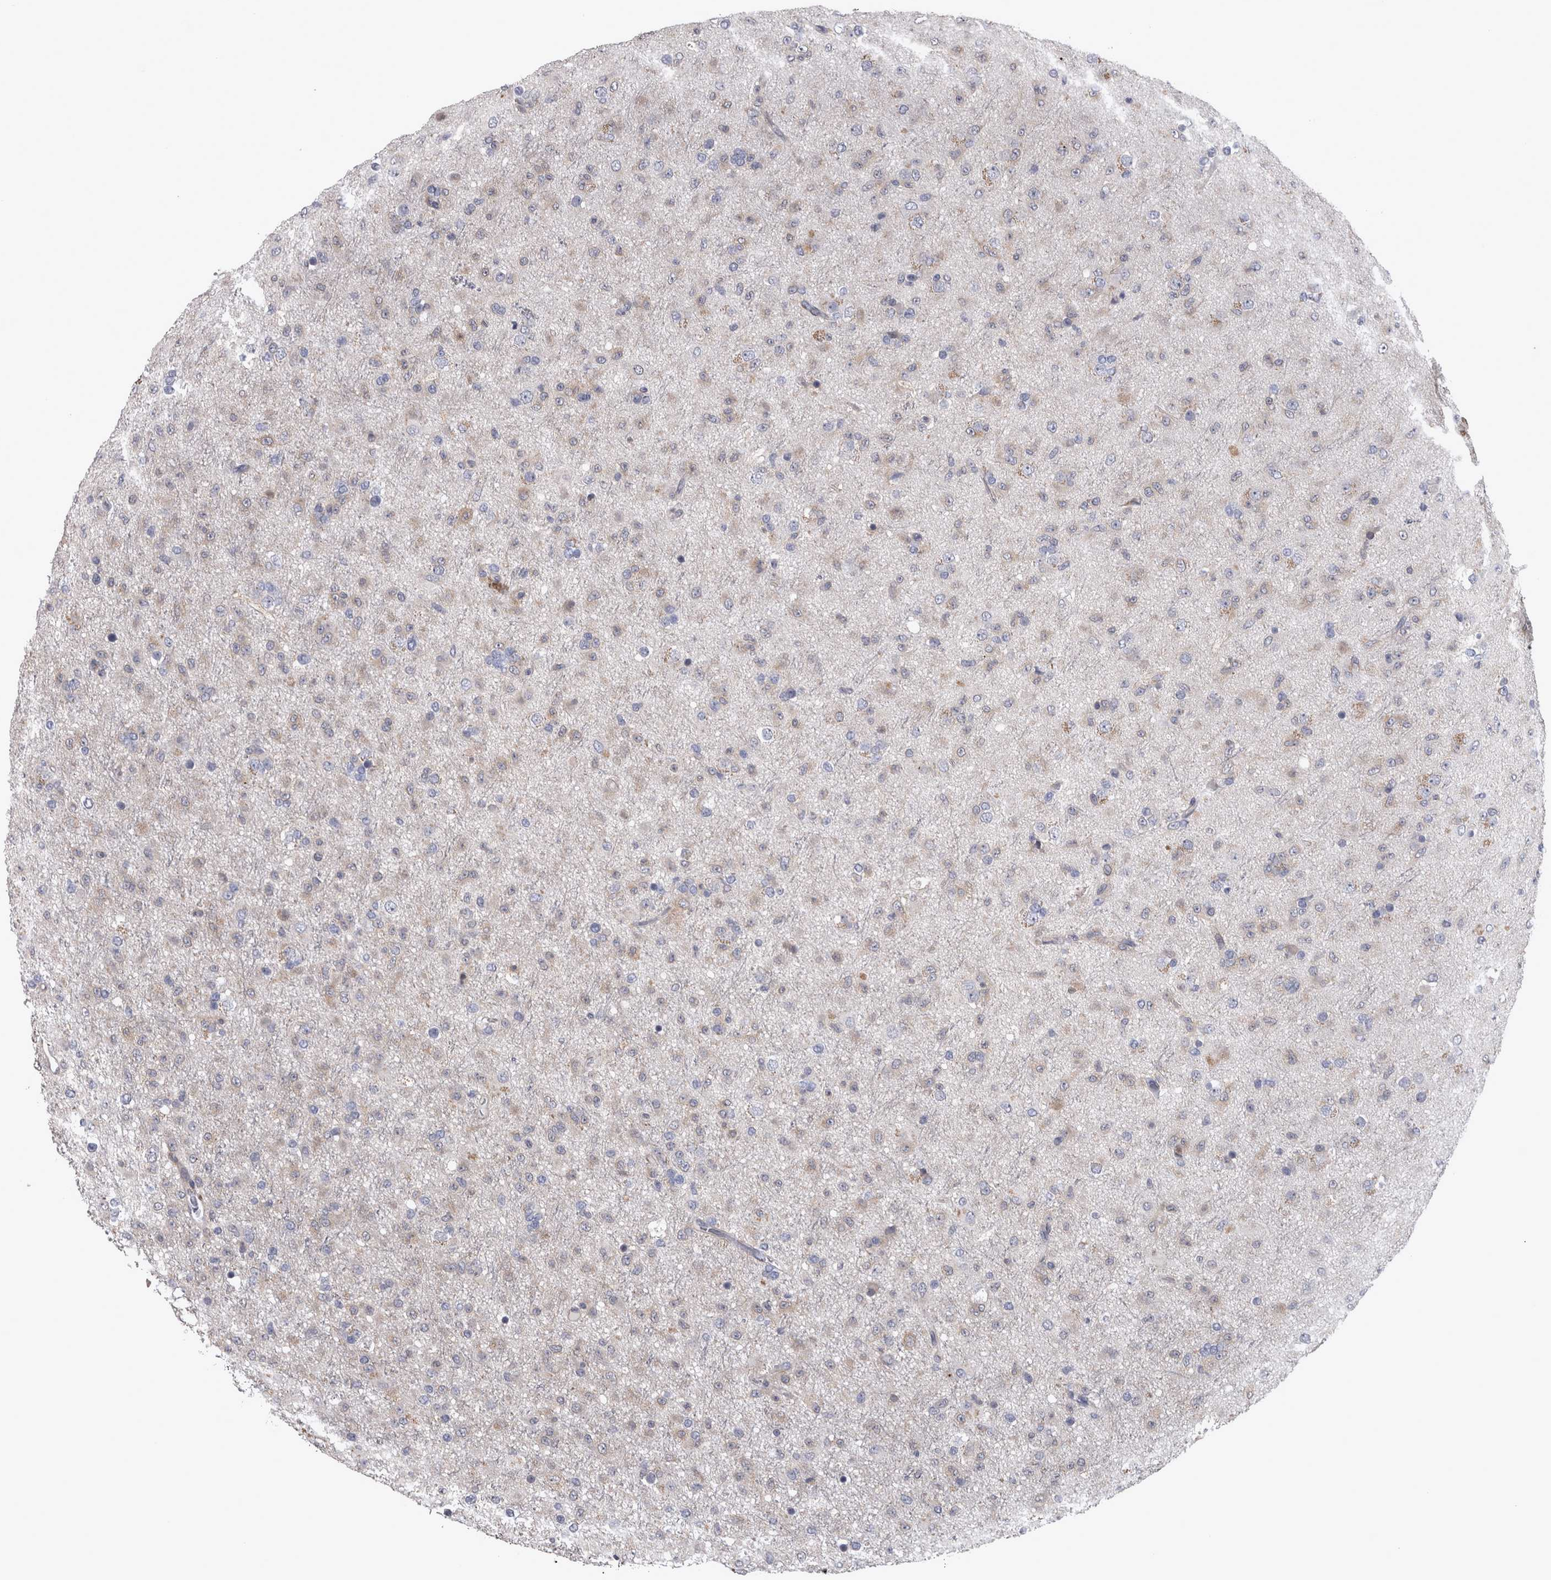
{"staining": {"intensity": "weak", "quantity": "<25%", "location": "cytoplasmic/membranous"}, "tissue": "glioma", "cell_type": "Tumor cells", "image_type": "cancer", "snomed": [{"axis": "morphology", "description": "Glioma, malignant, Low grade"}, {"axis": "topography", "description": "Brain"}], "caption": "DAB (3,3'-diaminobenzidine) immunohistochemical staining of human low-grade glioma (malignant) exhibits no significant positivity in tumor cells.", "gene": "PRKCI", "patient": {"sex": "male", "age": 65}}